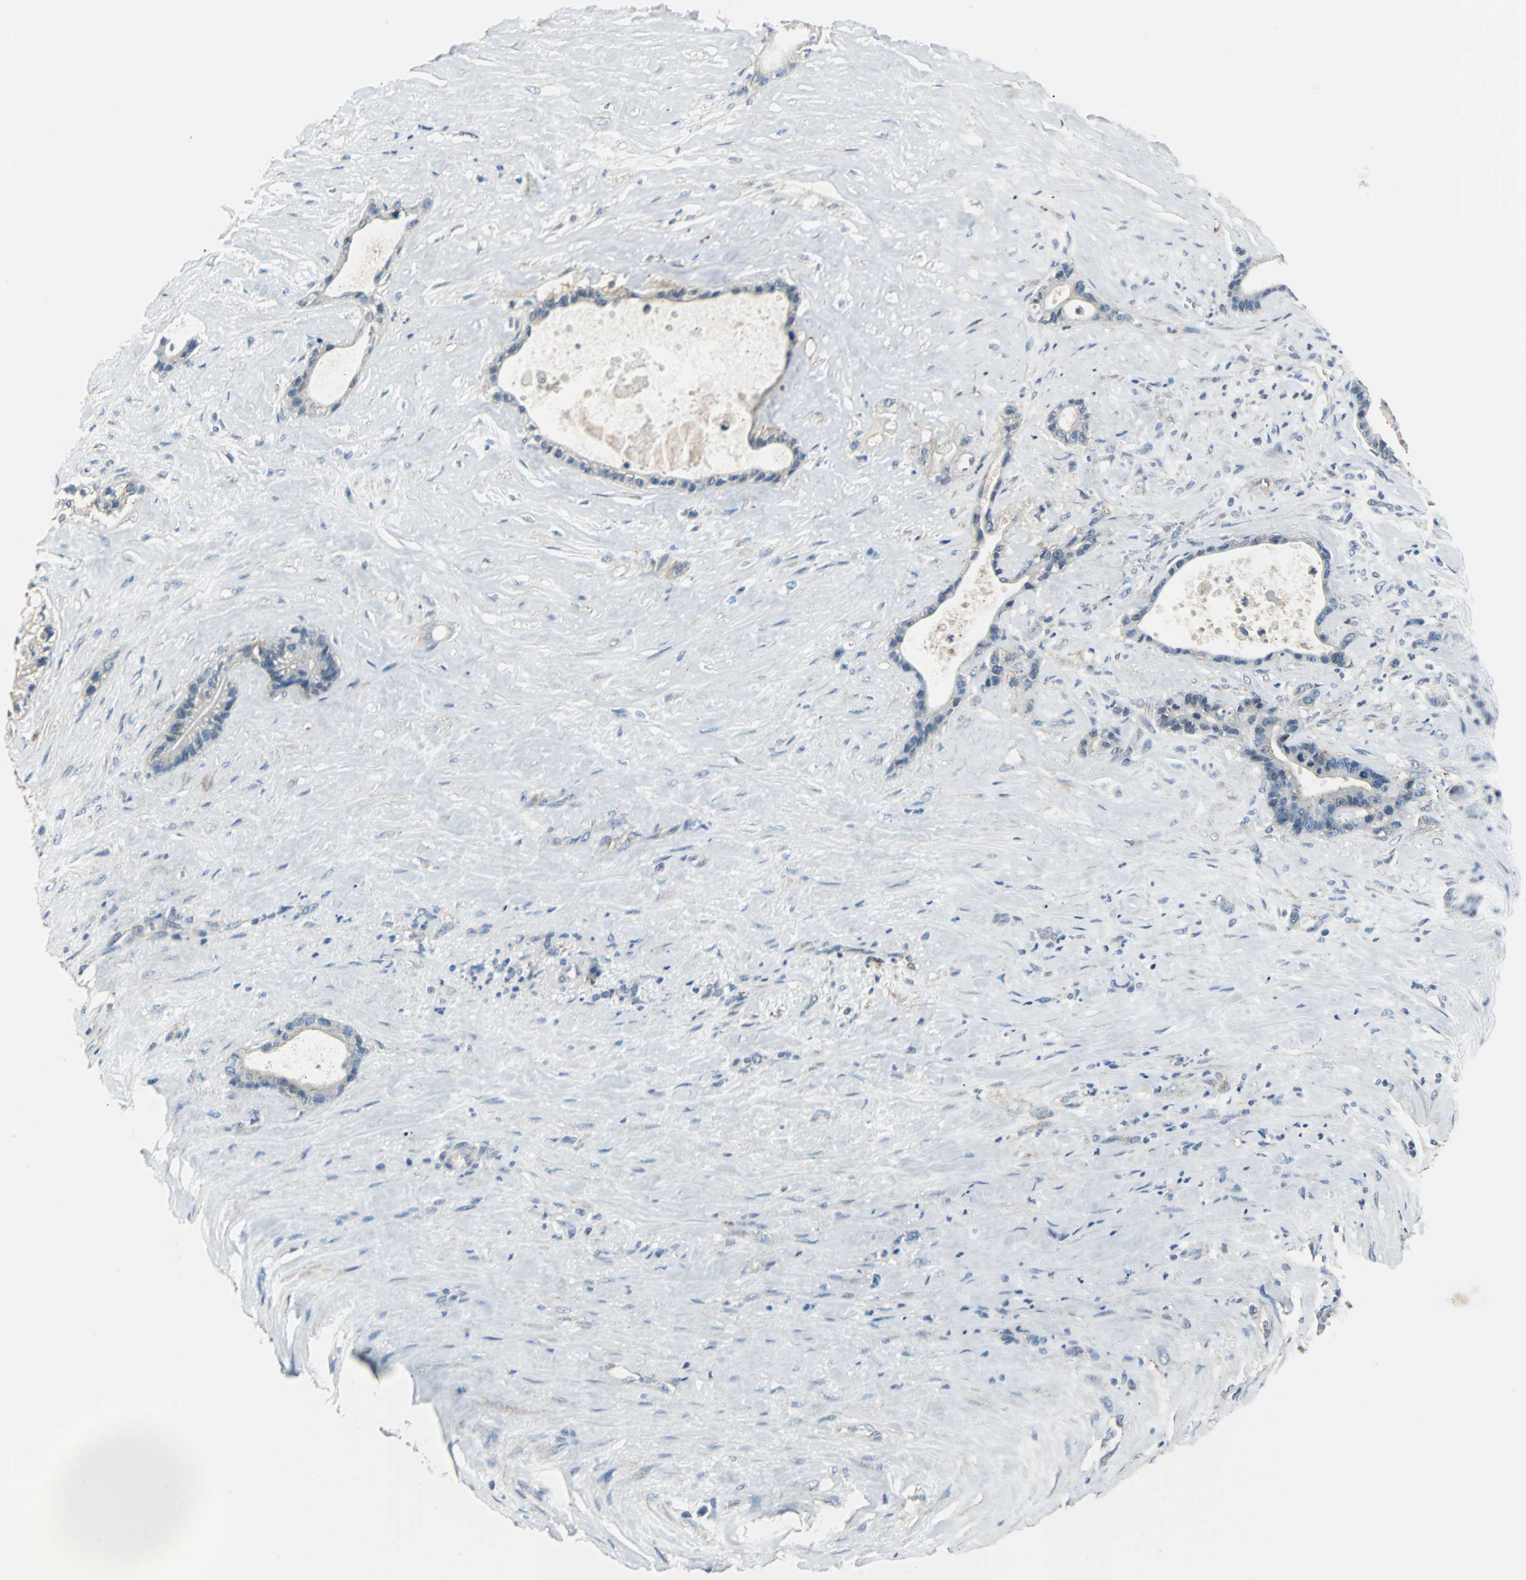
{"staining": {"intensity": "negative", "quantity": "none", "location": "none"}, "tissue": "liver cancer", "cell_type": "Tumor cells", "image_type": "cancer", "snomed": [{"axis": "morphology", "description": "Cholangiocarcinoma"}, {"axis": "topography", "description": "Liver"}], "caption": "The image demonstrates no staining of tumor cells in cholangiocarcinoma (liver). (Stains: DAB (3,3'-diaminobenzidine) IHC with hematoxylin counter stain, Microscopy: brightfield microscopy at high magnification).", "gene": "VBP1", "patient": {"sex": "female", "age": 55}}